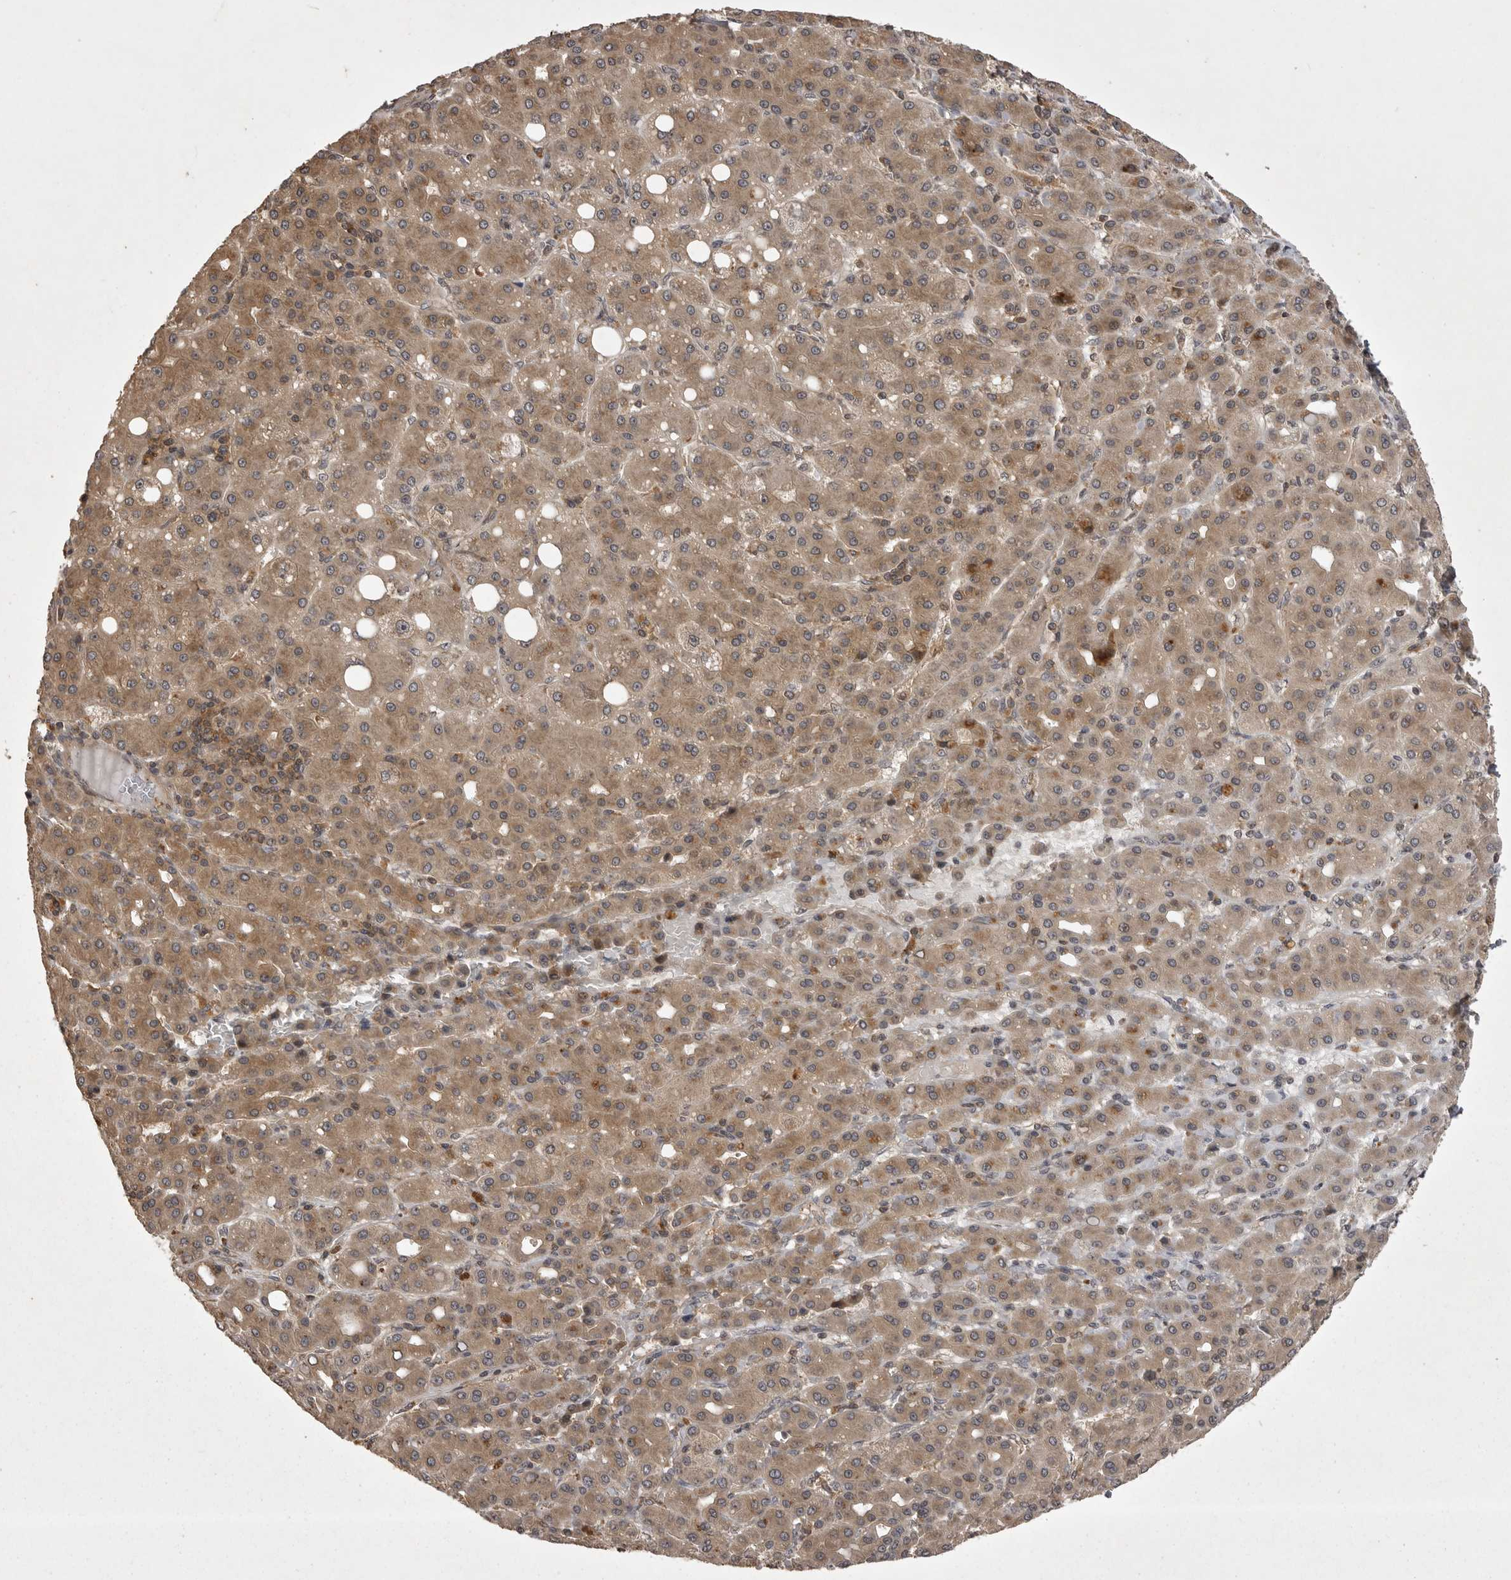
{"staining": {"intensity": "moderate", "quantity": ">75%", "location": "cytoplasmic/membranous"}, "tissue": "liver cancer", "cell_type": "Tumor cells", "image_type": "cancer", "snomed": [{"axis": "morphology", "description": "Carcinoma, Hepatocellular, NOS"}, {"axis": "topography", "description": "Liver"}], "caption": "High-power microscopy captured an immunohistochemistry micrograph of hepatocellular carcinoma (liver), revealing moderate cytoplasmic/membranous staining in approximately >75% of tumor cells.", "gene": "STK24", "patient": {"sex": "male", "age": 65}}